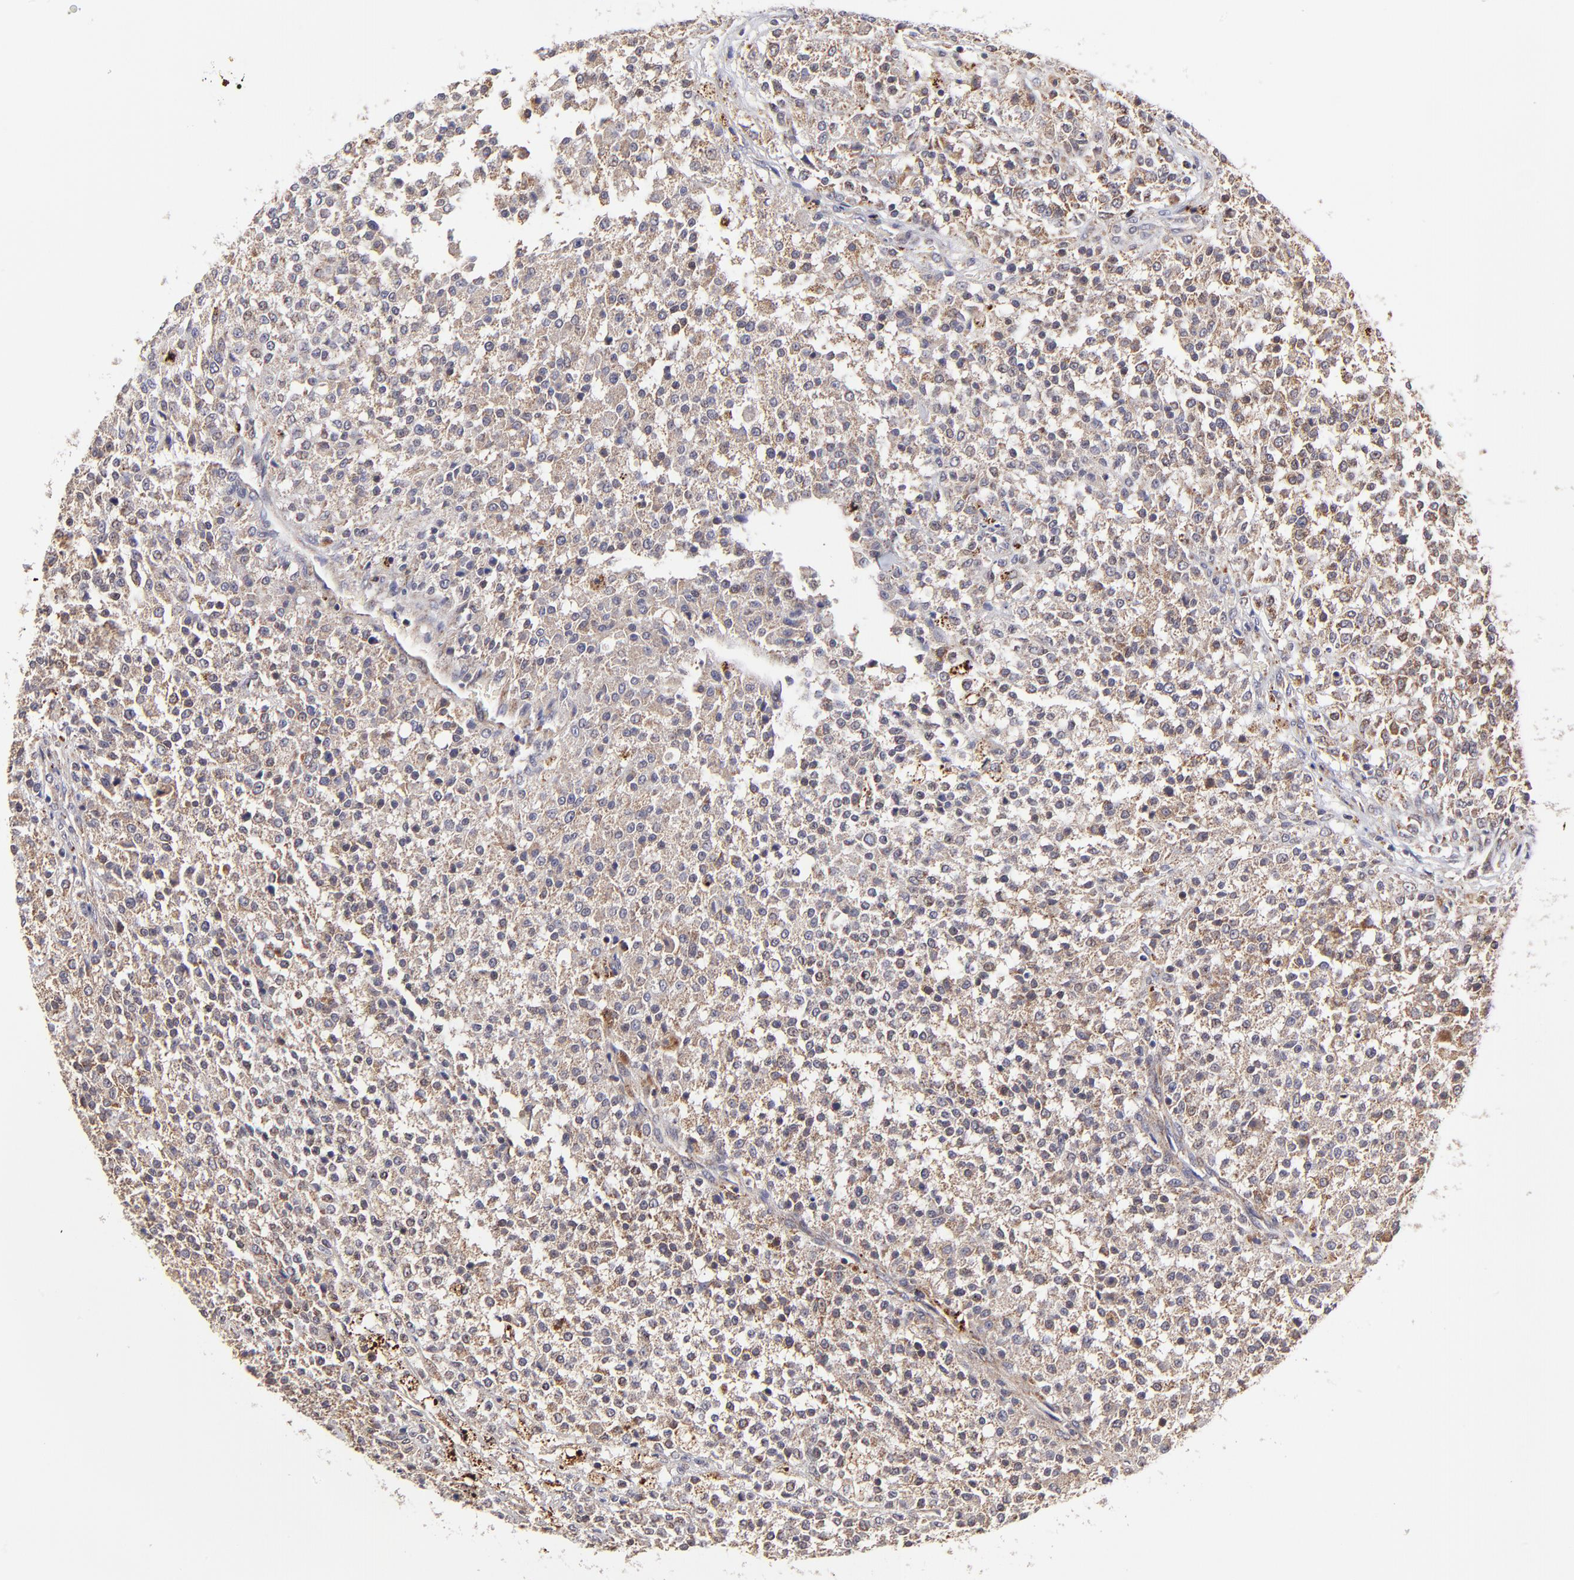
{"staining": {"intensity": "weak", "quantity": ">75%", "location": "cytoplasmic/membranous"}, "tissue": "testis cancer", "cell_type": "Tumor cells", "image_type": "cancer", "snomed": [{"axis": "morphology", "description": "Seminoma, NOS"}, {"axis": "topography", "description": "Testis"}], "caption": "Tumor cells display low levels of weak cytoplasmic/membranous staining in approximately >75% of cells in human testis cancer (seminoma).", "gene": "MAP2K7", "patient": {"sex": "male", "age": 59}}